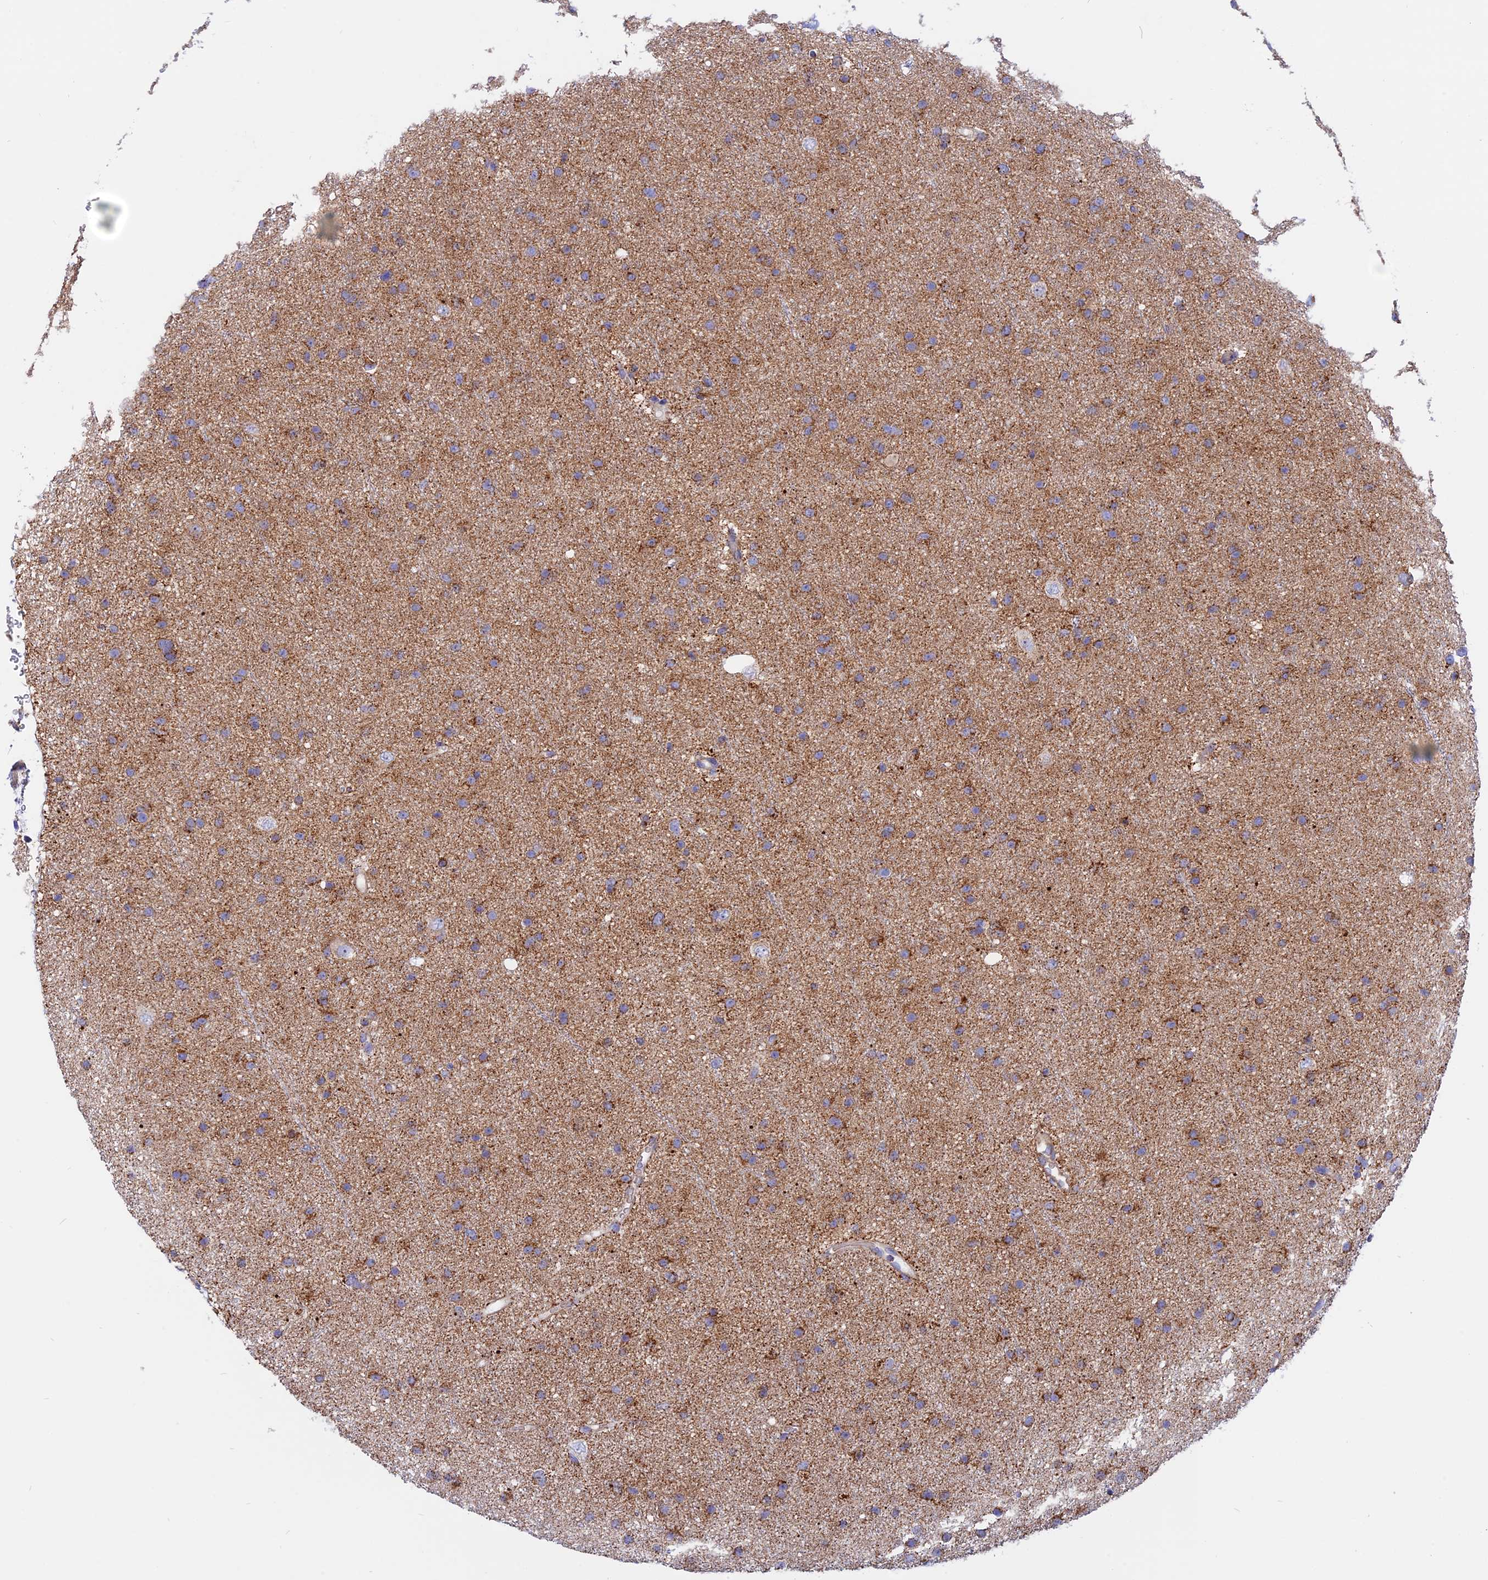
{"staining": {"intensity": "moderate", "quantity": ">75%", "location": "cytoplasmic/membranous"}, "tissue": "glioma", "cell_type": "Tumor cells", "image_type": "cancer", "snomed": [{"axis": "morphology", "description": "Glioma, malignant, Low grade"}, {"axis": "topography", "description": "Cerebral cortex"}], "caption": "High-magnification brightfield microscopy of malignant glioma (low-grade) stained with DAB (brown) and counterstained with hematoxylin (blue). tumor cells exhibit moderate cytoplasmic/membranous positivity is seen in about>75% of cells.", "gene": "GCDH", "patient": {"sex": "female", "age": 39}}